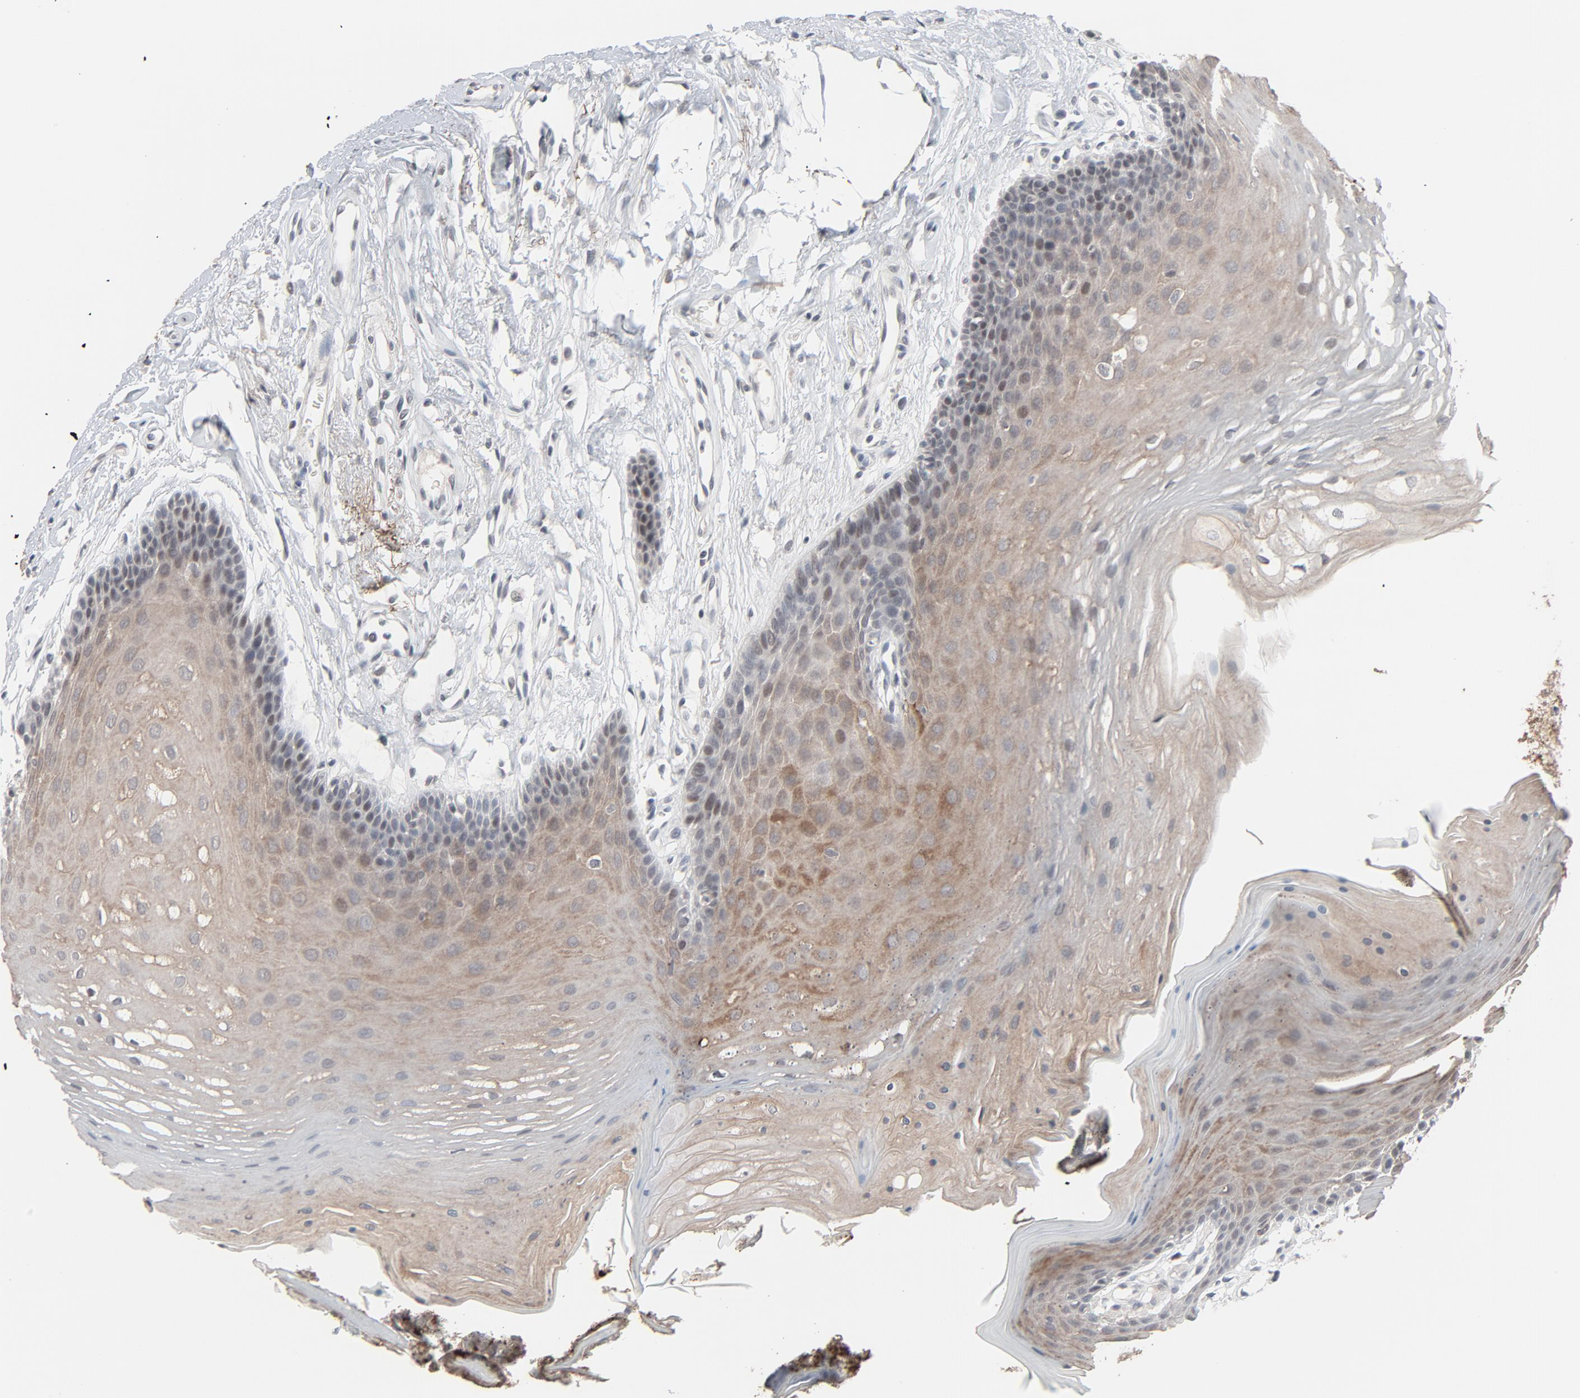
{"staining": {"intensity": "moderate", "quantity": ">75%", "location": "cytoplasmic/membranous"}, "tissue": "oral mucosa", "cell_type": "Squamous epithelial cells", "image_type": "normal", "snomed": [{"axis": "morphology", "description": "Normal tissue, NOS"}, {"axis": "topography", "description": "Oral tissue"}], "caption": "Protein expression analysis of normal human oral mucosa reveals moderate cytoplasmic/membranous positivity in about >75% of squamous epithelial cells.", "gene": "MT3", "patient": {"sex": "male", "age": 62}}